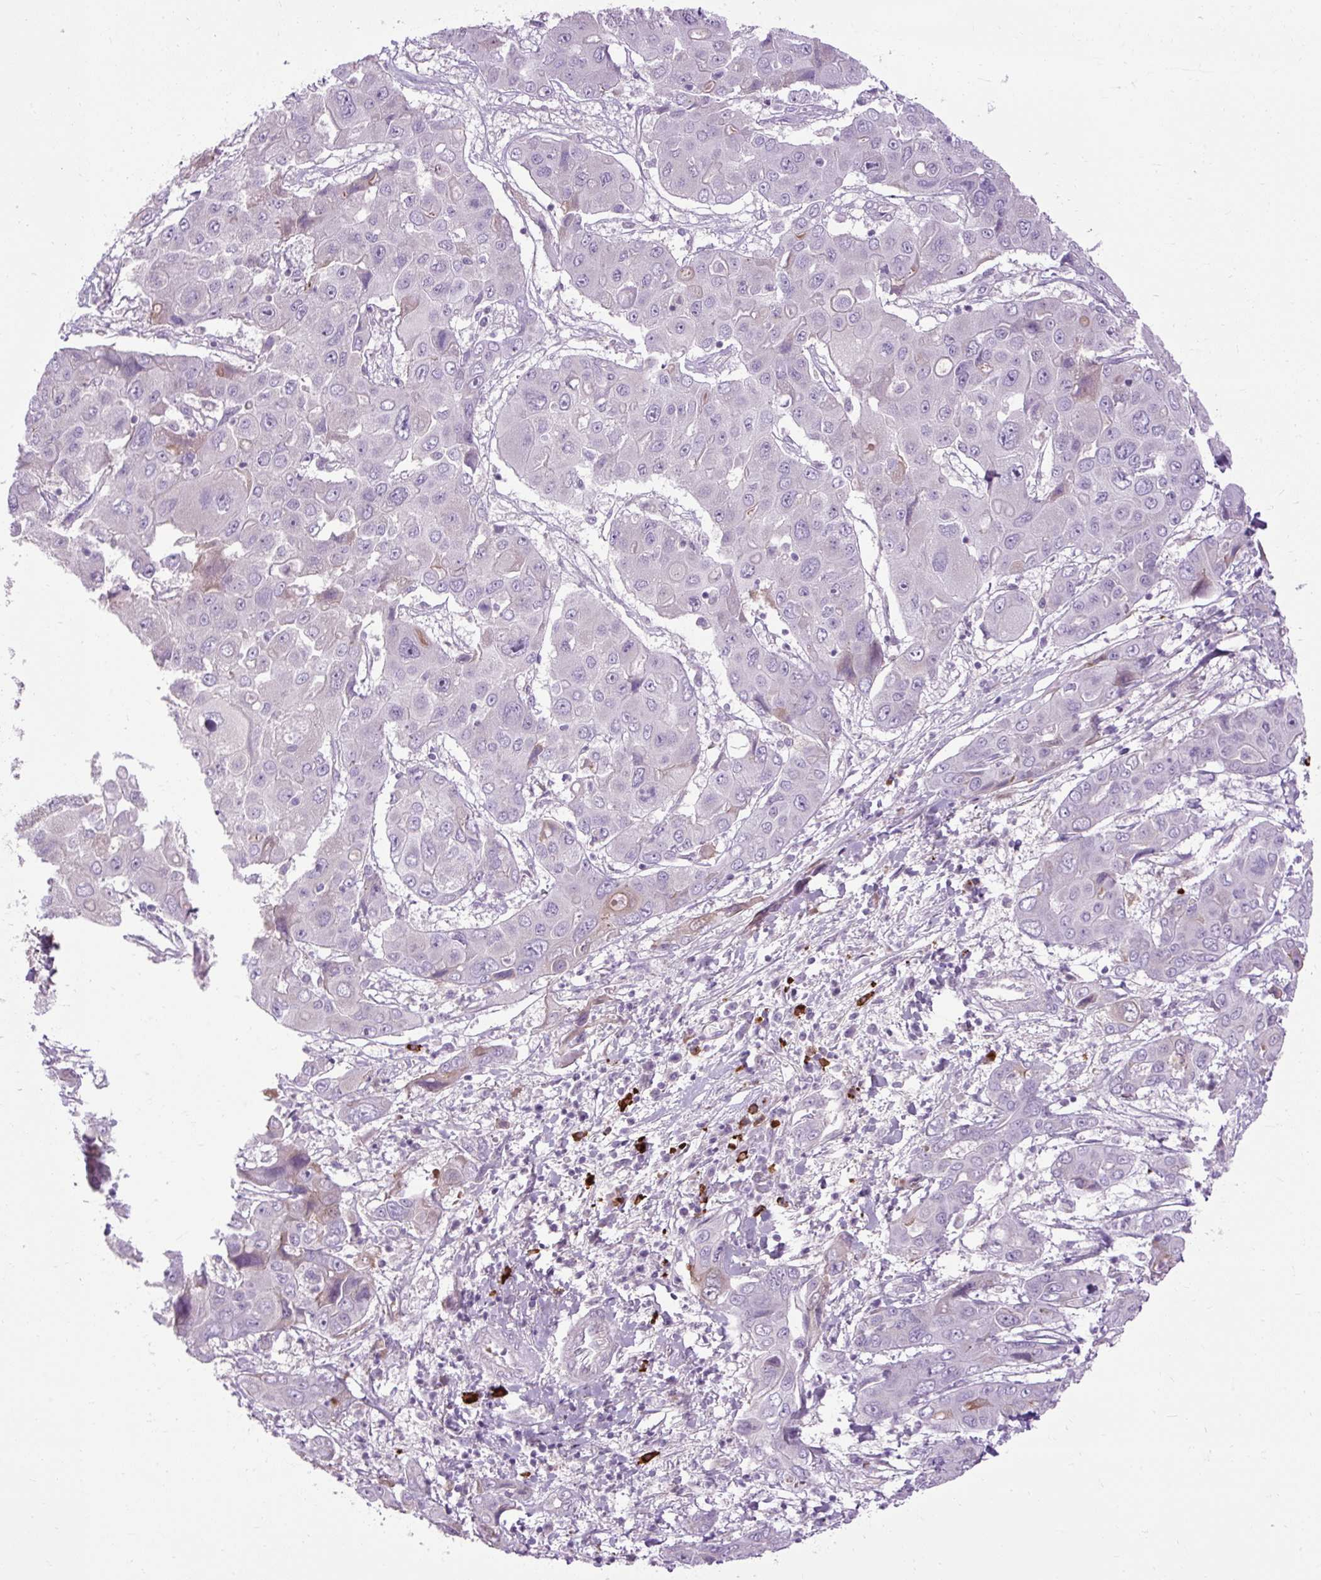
{"staining": {"intensity": "negative", "quantity": "none", "location": "none"}, "tissue": "liver cancer", "cell_type": "Tumor cells", "image_type": "cancer", "snomed": [{"axis": "morphology", "description": "Cholangiocarcinoma"}, {"axis": "topography", "description": "Liver"}], "caption": "Immunohistochemical staining of human liver cancer (cholangiocarcinoma) demonstrates no significant positivity in tumor cells.", "gene": "ARRDC2", "patient": {"sex": "male", "age": 67}}